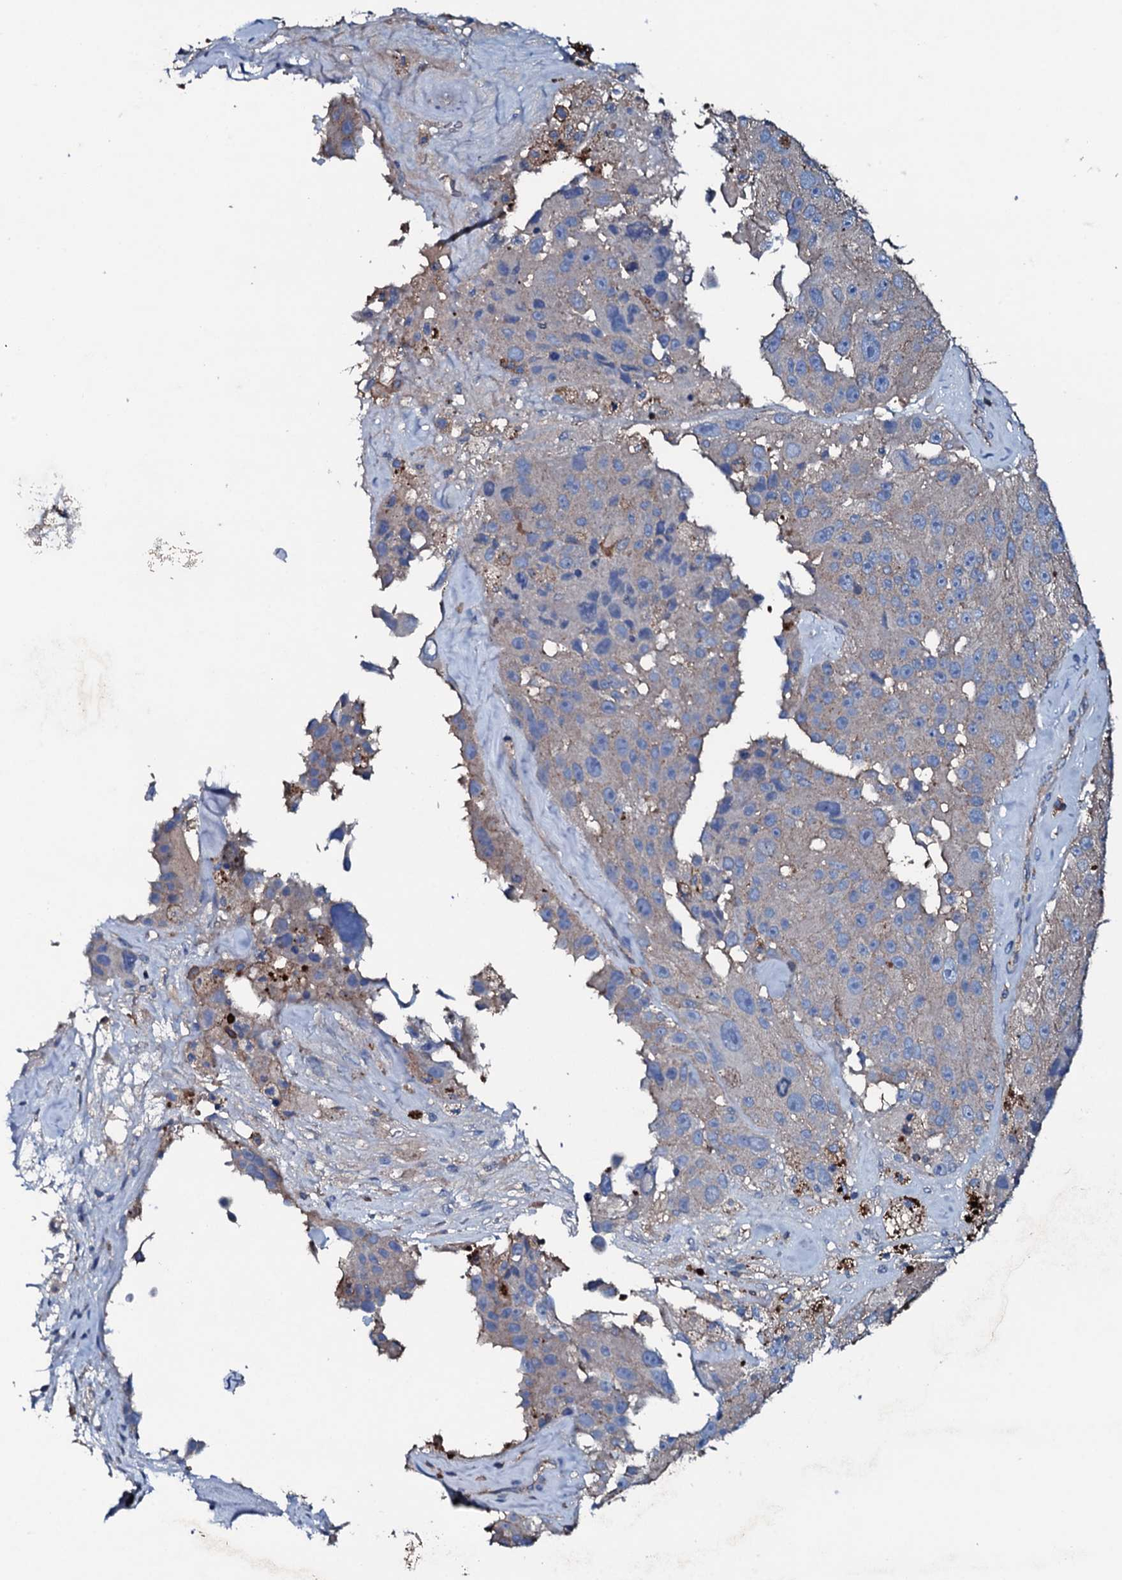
{"staining": {"intensity": "negative", "quantity": "none", "location": "none"}, "tissue": "melanoma", "cell_type": "Tumor cells", "image_type": "cancer", "snomed": [{"axis": "morphology", "description": "Malignant melanoma, Metastatic site"}, {"axis": "topography", "description": "Lymph node"}], "caption": "Photomicrograph shows no protein expression in tumor cells of melanoma tissue. (Brightfield microscopy of DAB (3,3'-diaminobenzidine) immunohistochemistry at high magnification).", "gene": "MS4A4E", "patient": {"sex": "male", "age": 62}}